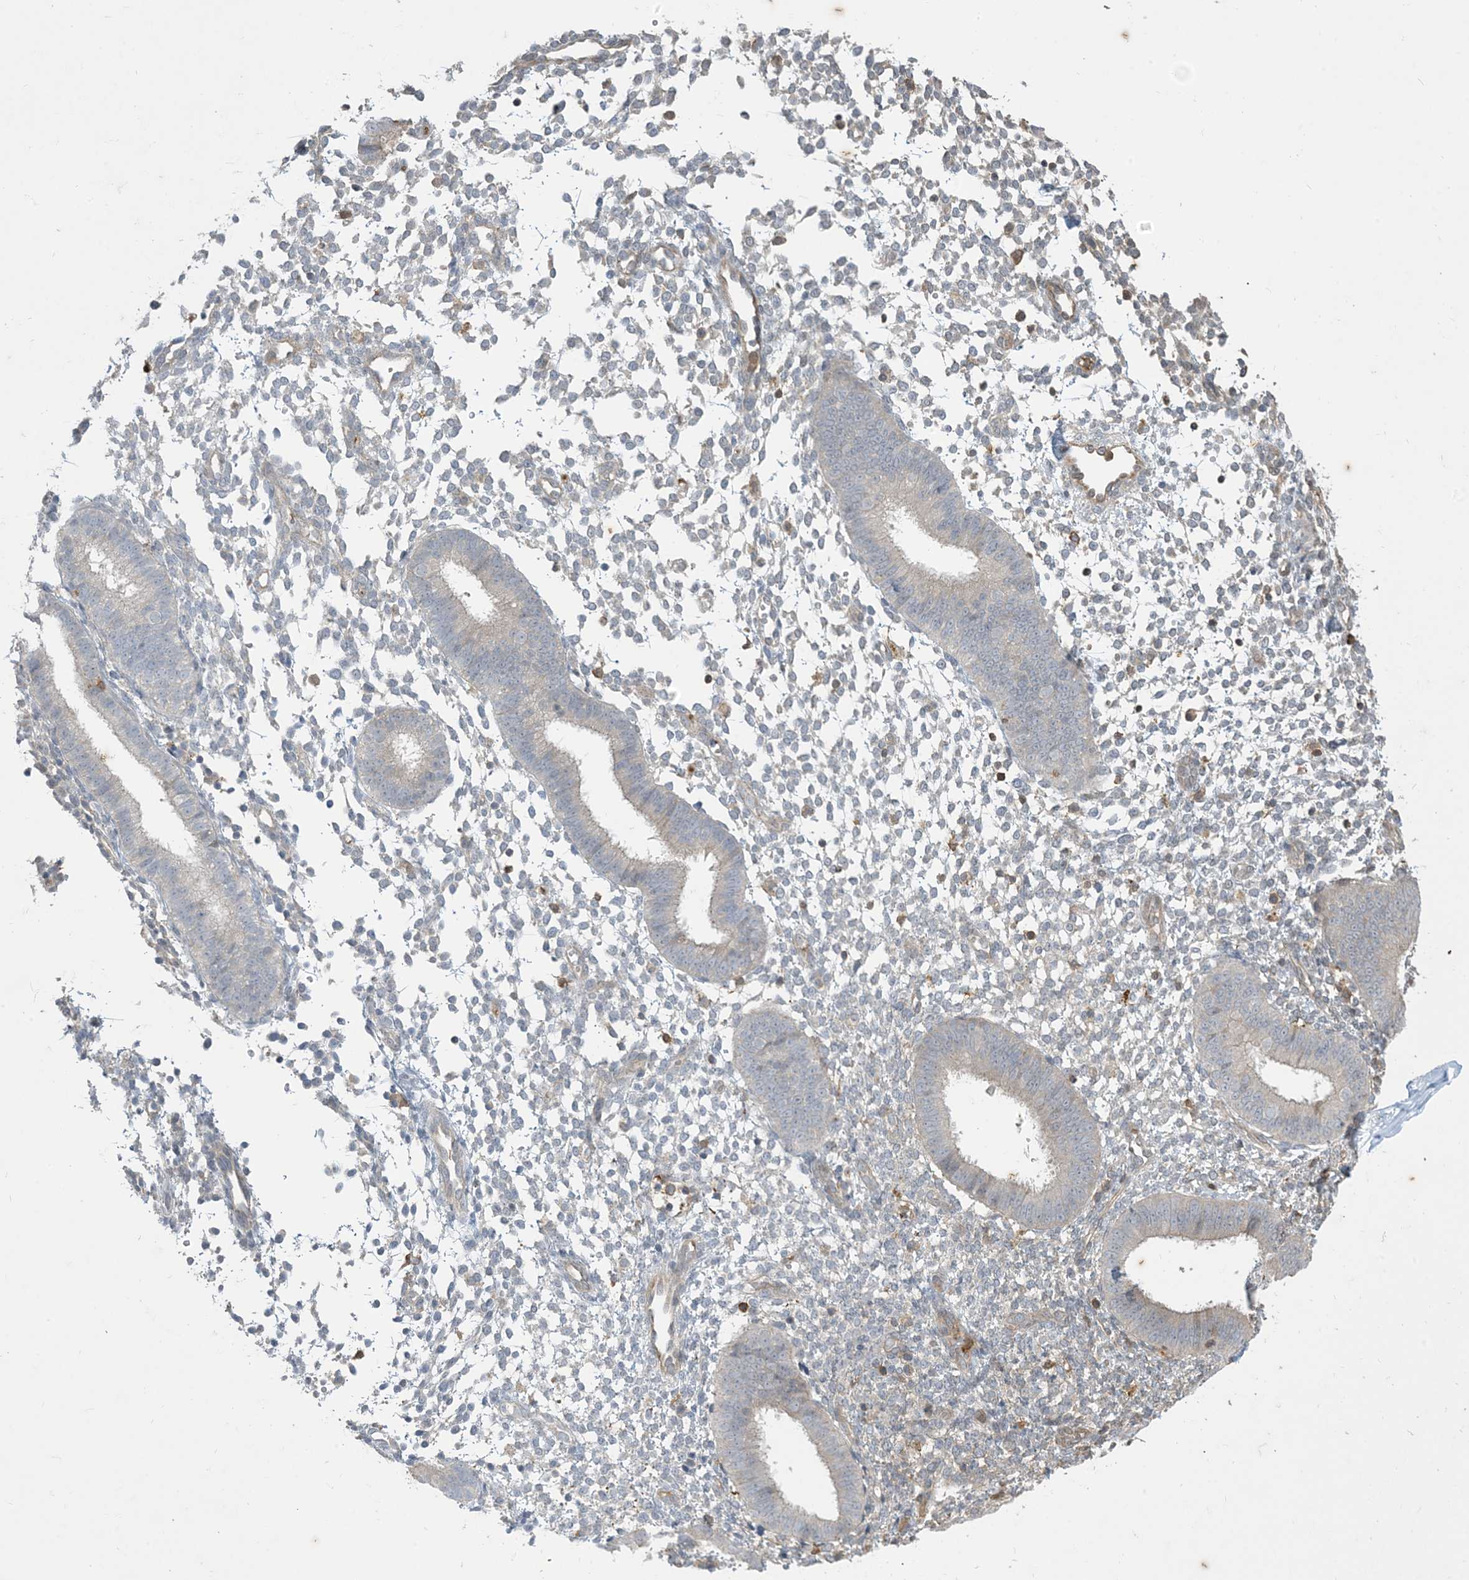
{"staining": {"intensity": "moderate", "quantity": "<25%", "location": "cytoplasmic/membranous"}, "tissue": "endometrium", "cell_type": "Cells in endometrial stroma", "image_type": "normal", "snomed": [{"axis": "morphology", "description": "Normal tissue, NOS"}, {"axis": "topography", "description": "Uterus"}, {"axis": "topography", "description": "Endometrium"}], "caption": "IHC of benign human endometrium displays low levels of moderate cytoplasmic/membranous expression in about <25% of cells in endometrial stroma. (brown staining indicates protein expression, while blue staining denotes nuclei).", "gene": "TMSB4X", "patient": {"sex": "female", "age": 48}}